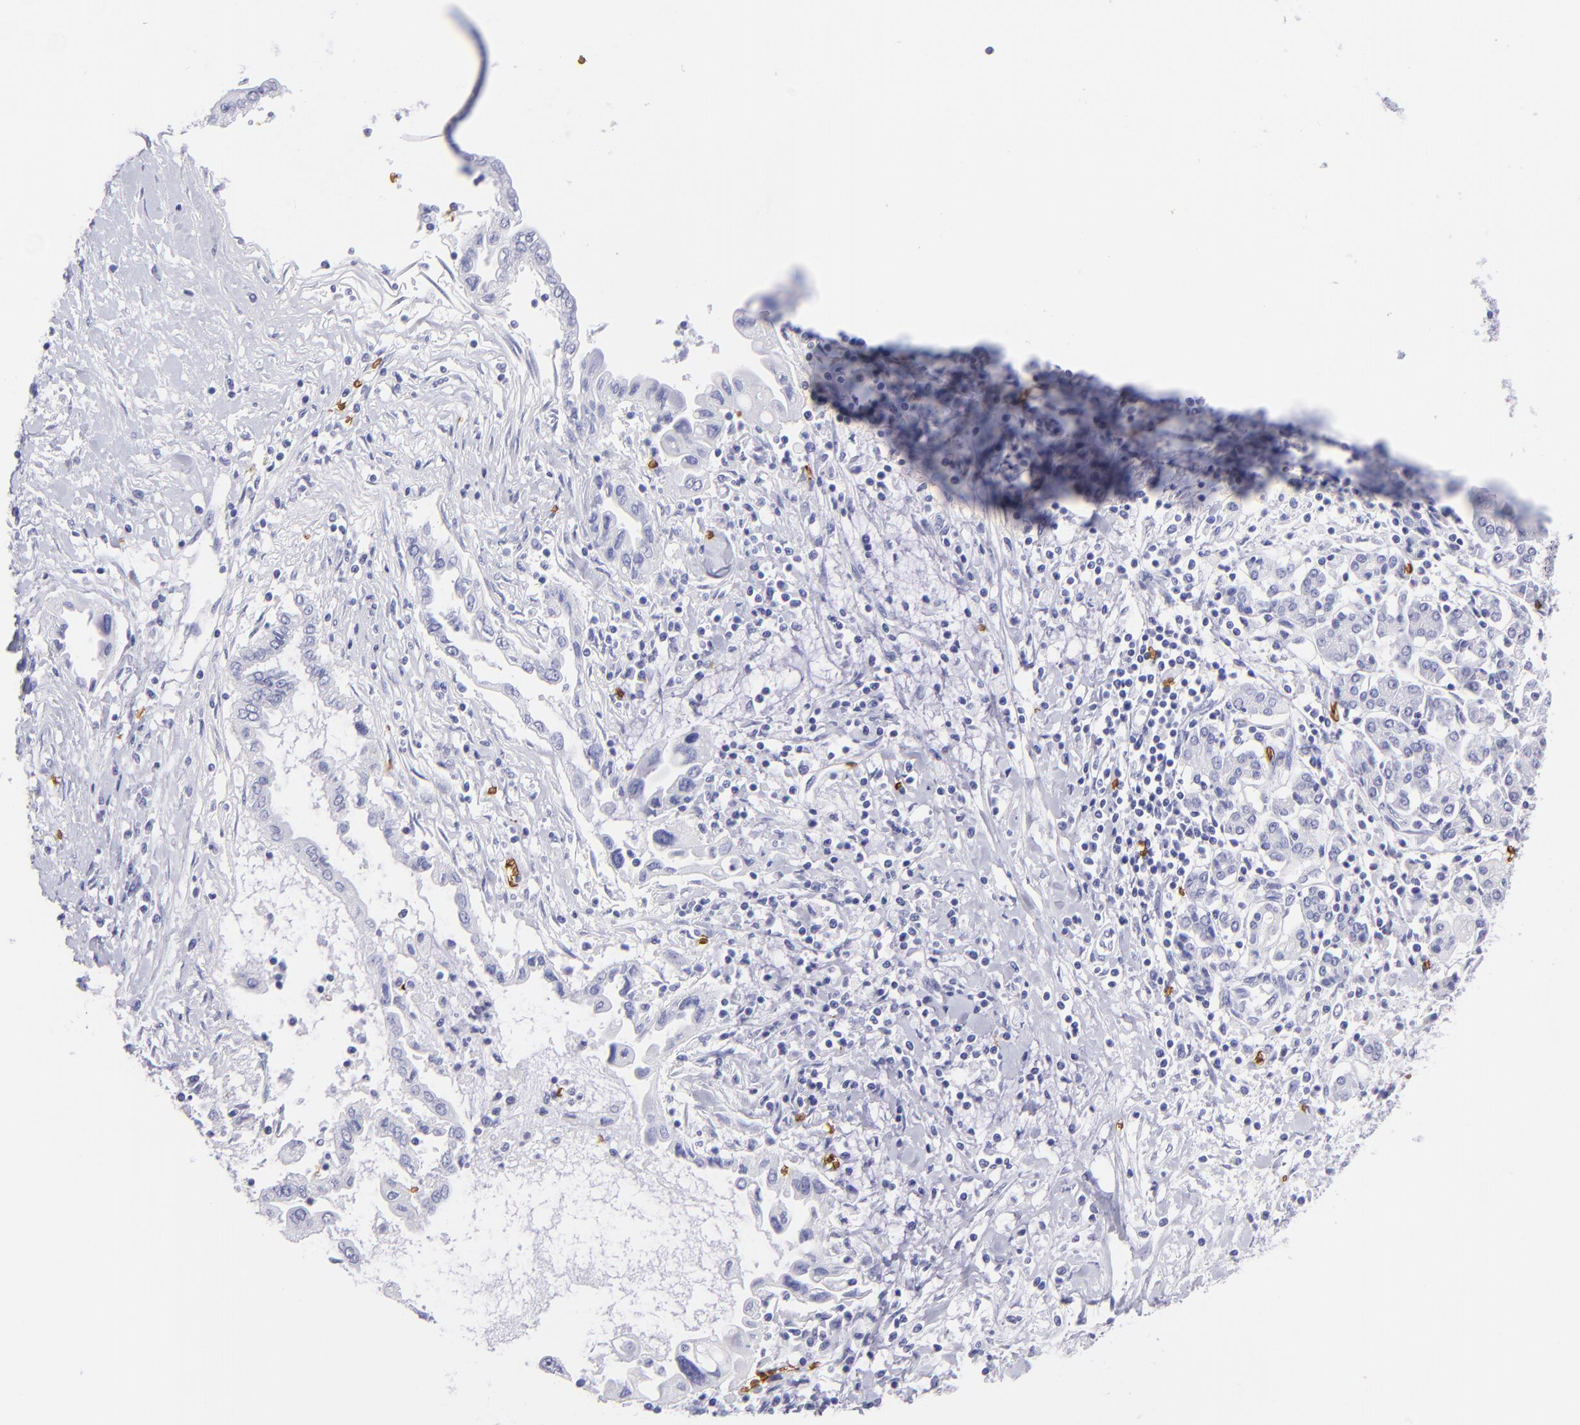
{"staining": {"intensity": "negative", "quantity": "none", "location": "none"}, "tissue": "pancreatic cancer", "cell_type": "Tumor cells", "image_type": "cancer", "snomed": [{"axis": "morphology", "description": "Adenocarcinoma, NOS"}, {"axis": "topography", "description": "Pancreas"}], "caption": "DAB immunohistochemical staining of human pancreatic cancer exhibits no significant positivity in tumor cells. (DAB (3,3'-diaminobenzidine) IHC with hematoxylin counter stain).", "gene": "GYPA", "patient": {"sex": "female", "age": 57}}